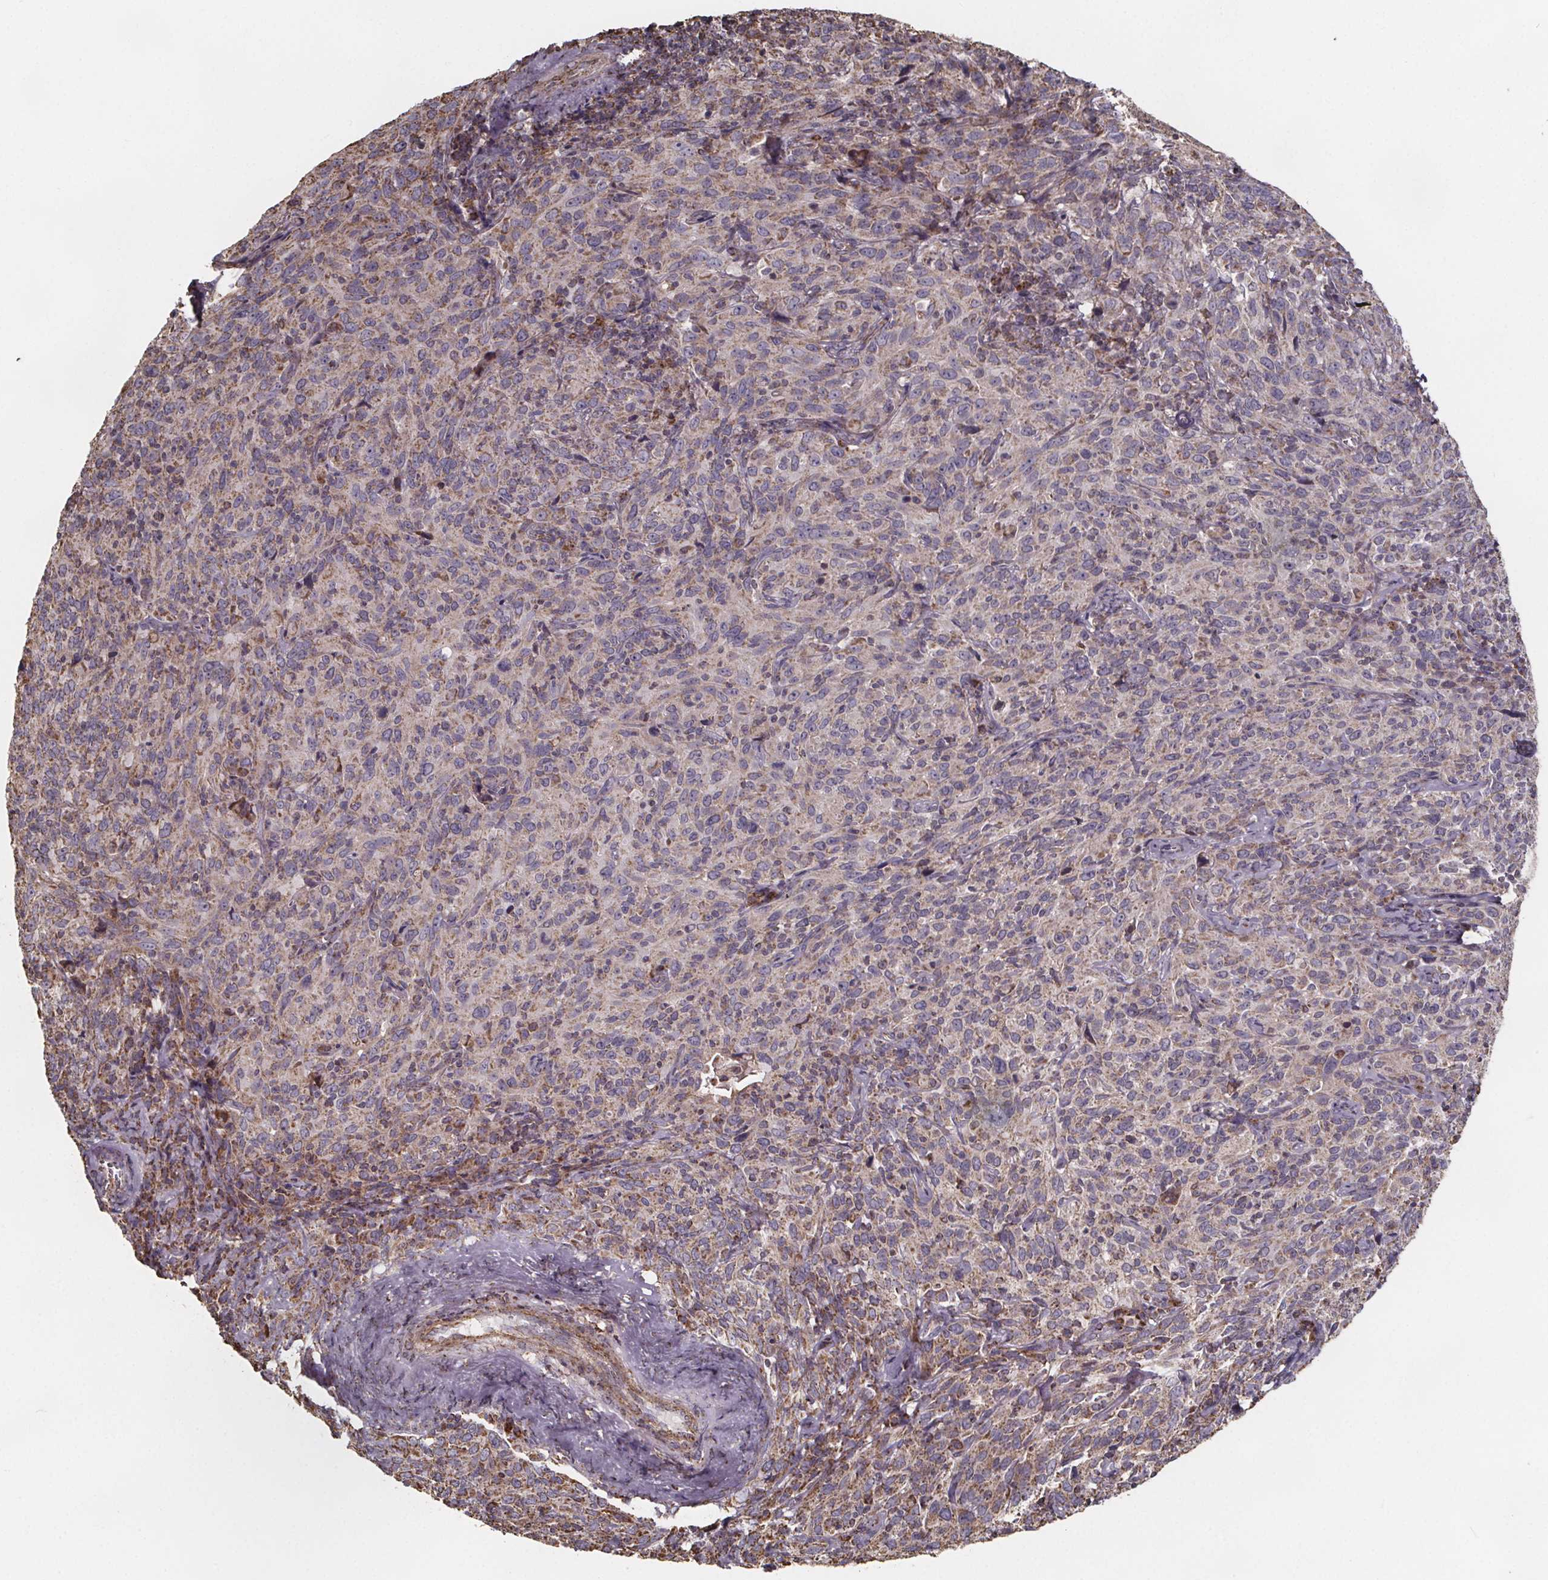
{"staining": {"intensity": "weak", "quantity": "25%-75%", "location": "cytoplasmic/membranous"}, "tissue": "cervical cancer", "cell_type": "Tumor cells", "image_type": "cancer", "snomed": [{"axis": "morphology", "description": "Squamous cell carcinoma, NOS"}, {"axis": "topography", "description": "Cervix"}], "caption": "Brown immunohistochemical staining in human cervical cancer displays weak cytoplasmic/membranous expression in about 25%-75% of tumor cells.", "gene": "SLC35D2", "patient": {"sex": "female", "age": 51}}